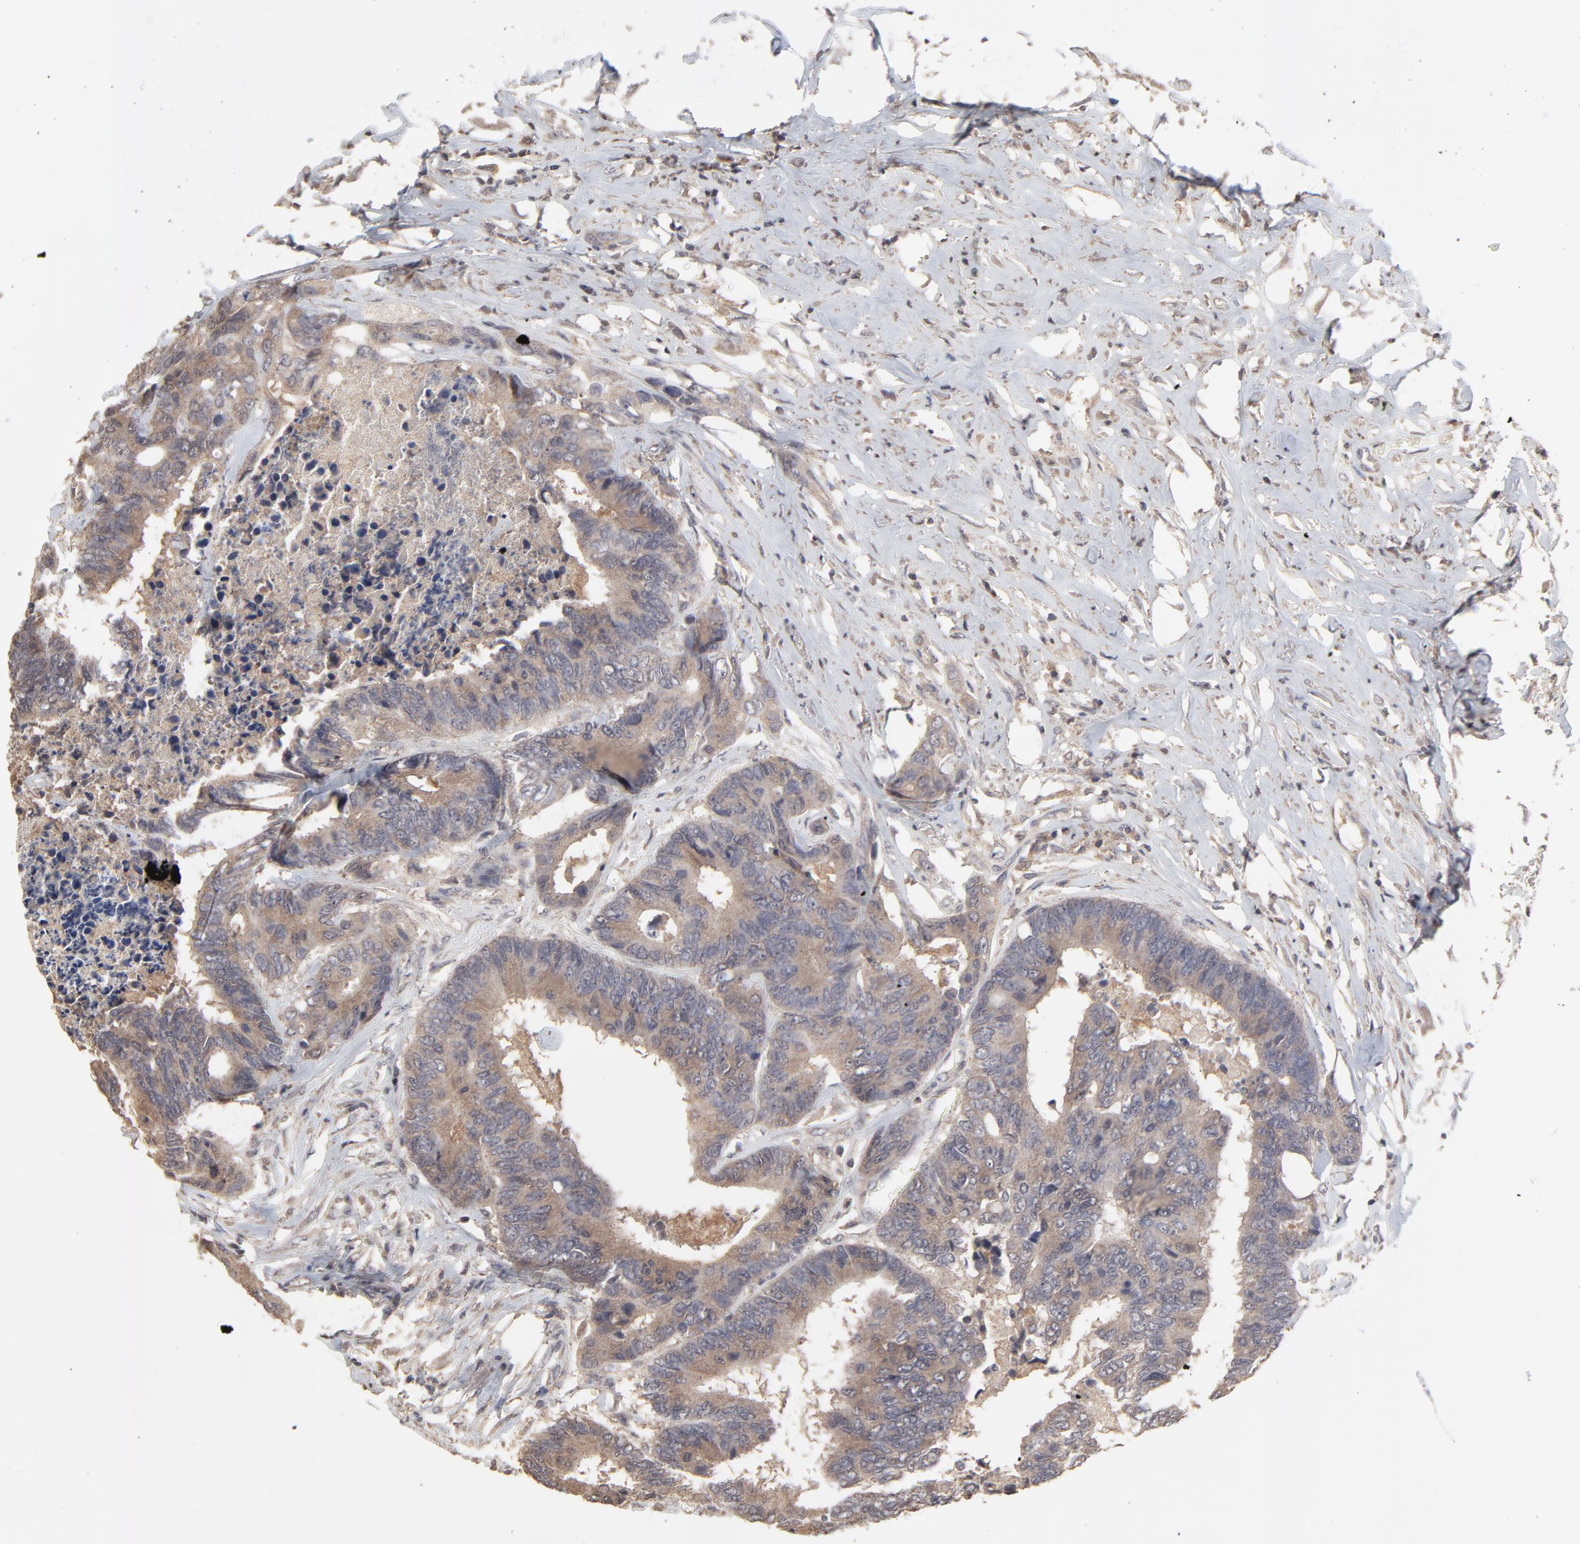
{"staining": {"intensity": "weak", "quantity": ">75%", "location": "cytoplasmic/membranous"}, "tissue": "colorectal cancer", "cell_type": "Tumor cells", "image_type": "cancer", "snomed": [{"axis": "morphology", "description": "Adenocarcinoma, NOS"}, {"axis": "topography", "description": "Rectum"}], "caption": "IHC photomicrograph of neoplastic tissue: human adenocarcinoma (colorectal) stained using immunohistochemistry displays low levels of weak protein expression localized specifically in the cytoplasmic/membranous of tumor cells, appearing as a cytoplasmic/membranous brown color.", "gene": "VPREB3", "patient": {"sex": "male", "age": 55}}